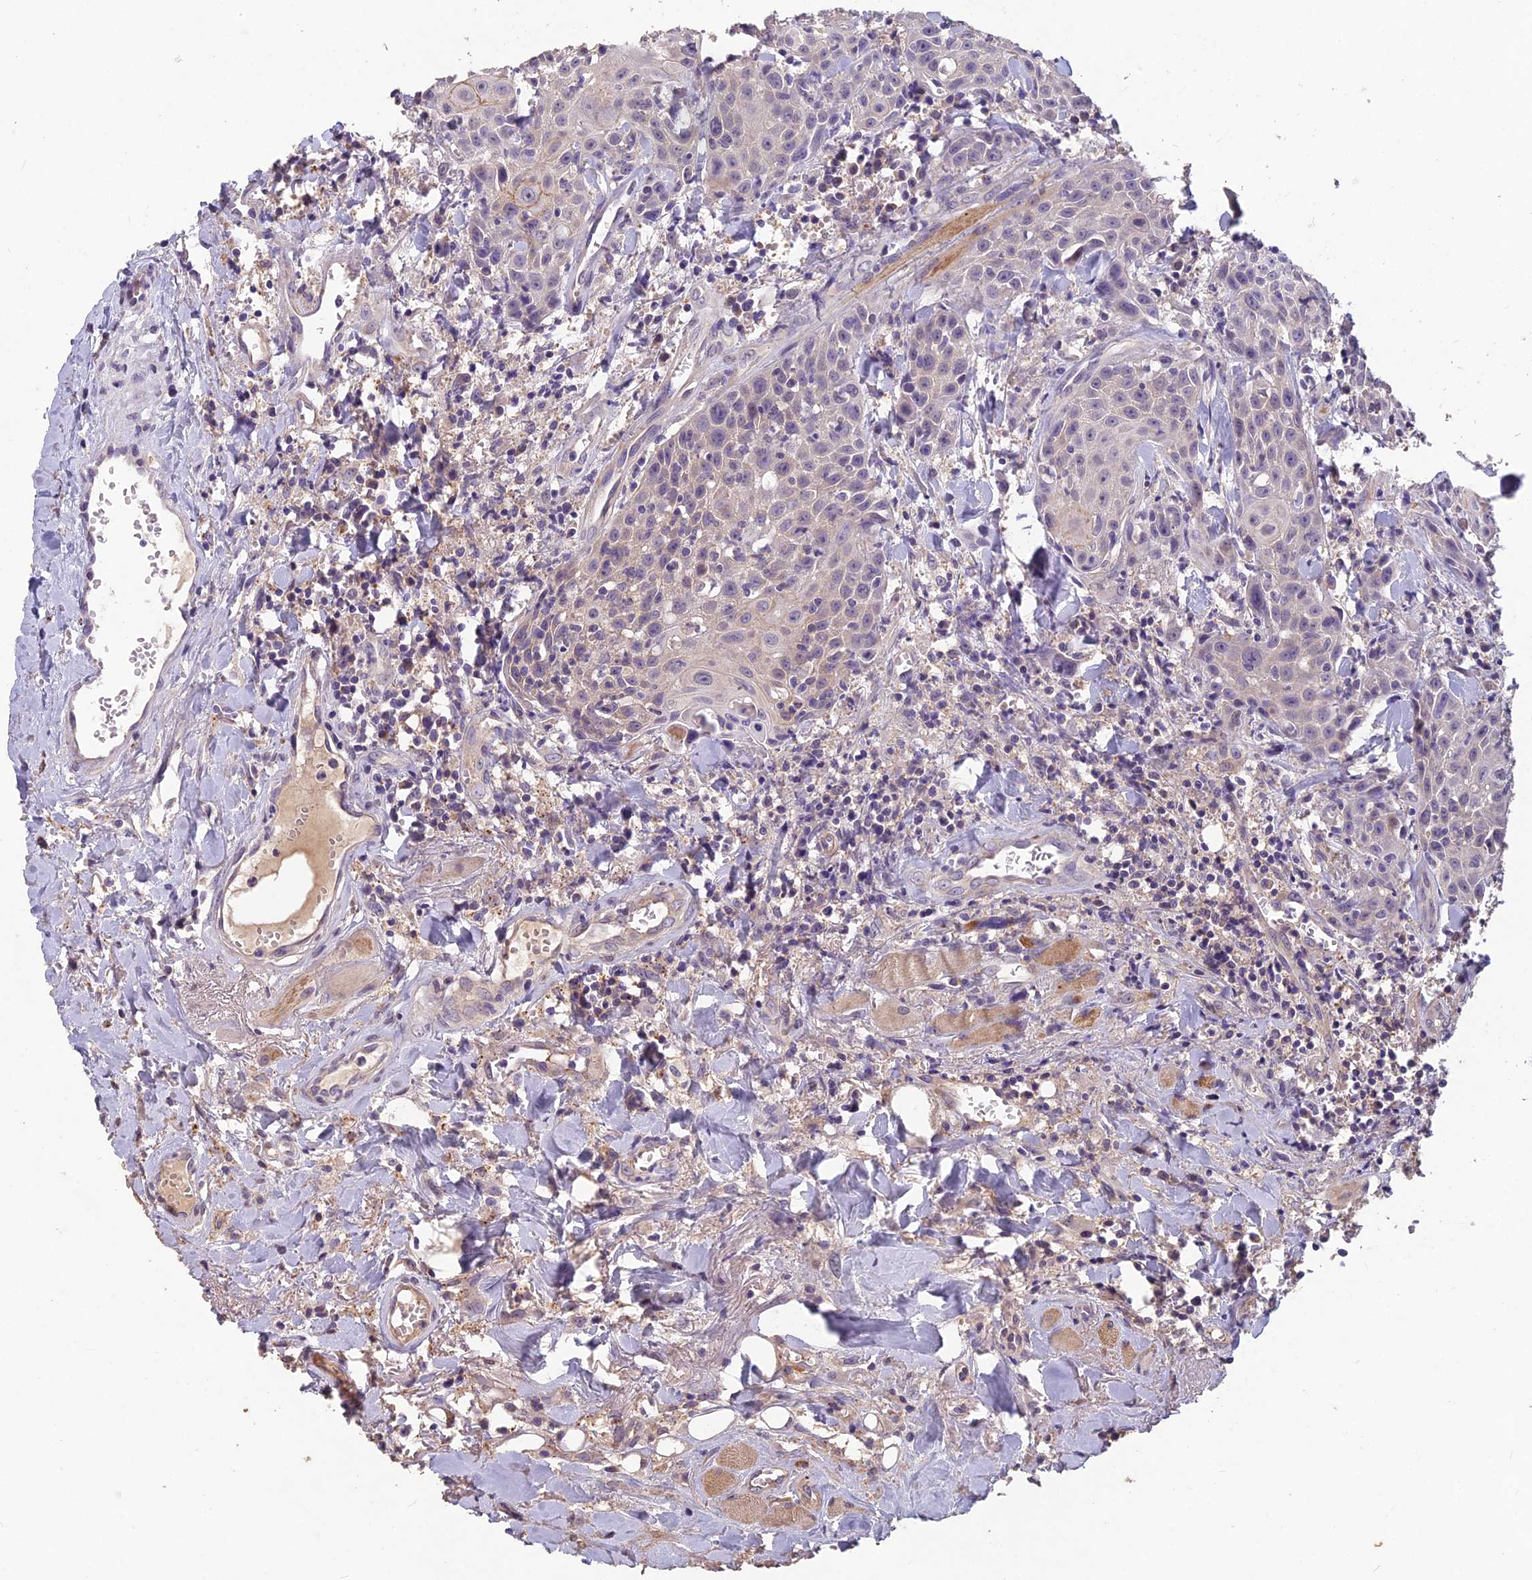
{"staining": {"intensity": "negative", "quantity": "none", "location": "none"}, "tissue": "head and neck cancer", "cell_type": "Tumor cells", "image_type": "cancer", "snomed": [{"axis": "morphology", "description": "Squamous cell carcinoma, NOS"}, {"axis": "topography", "description": "Oral tissue"}, {"axis": "topography", "description": "Head-Neck"}], "caption": "Tumor cells are negative for brown protein staining in head and neck squamous cell carcinoma.", "gene": "CEACAM16", "patient": {"sex": "female", "age": 82}}